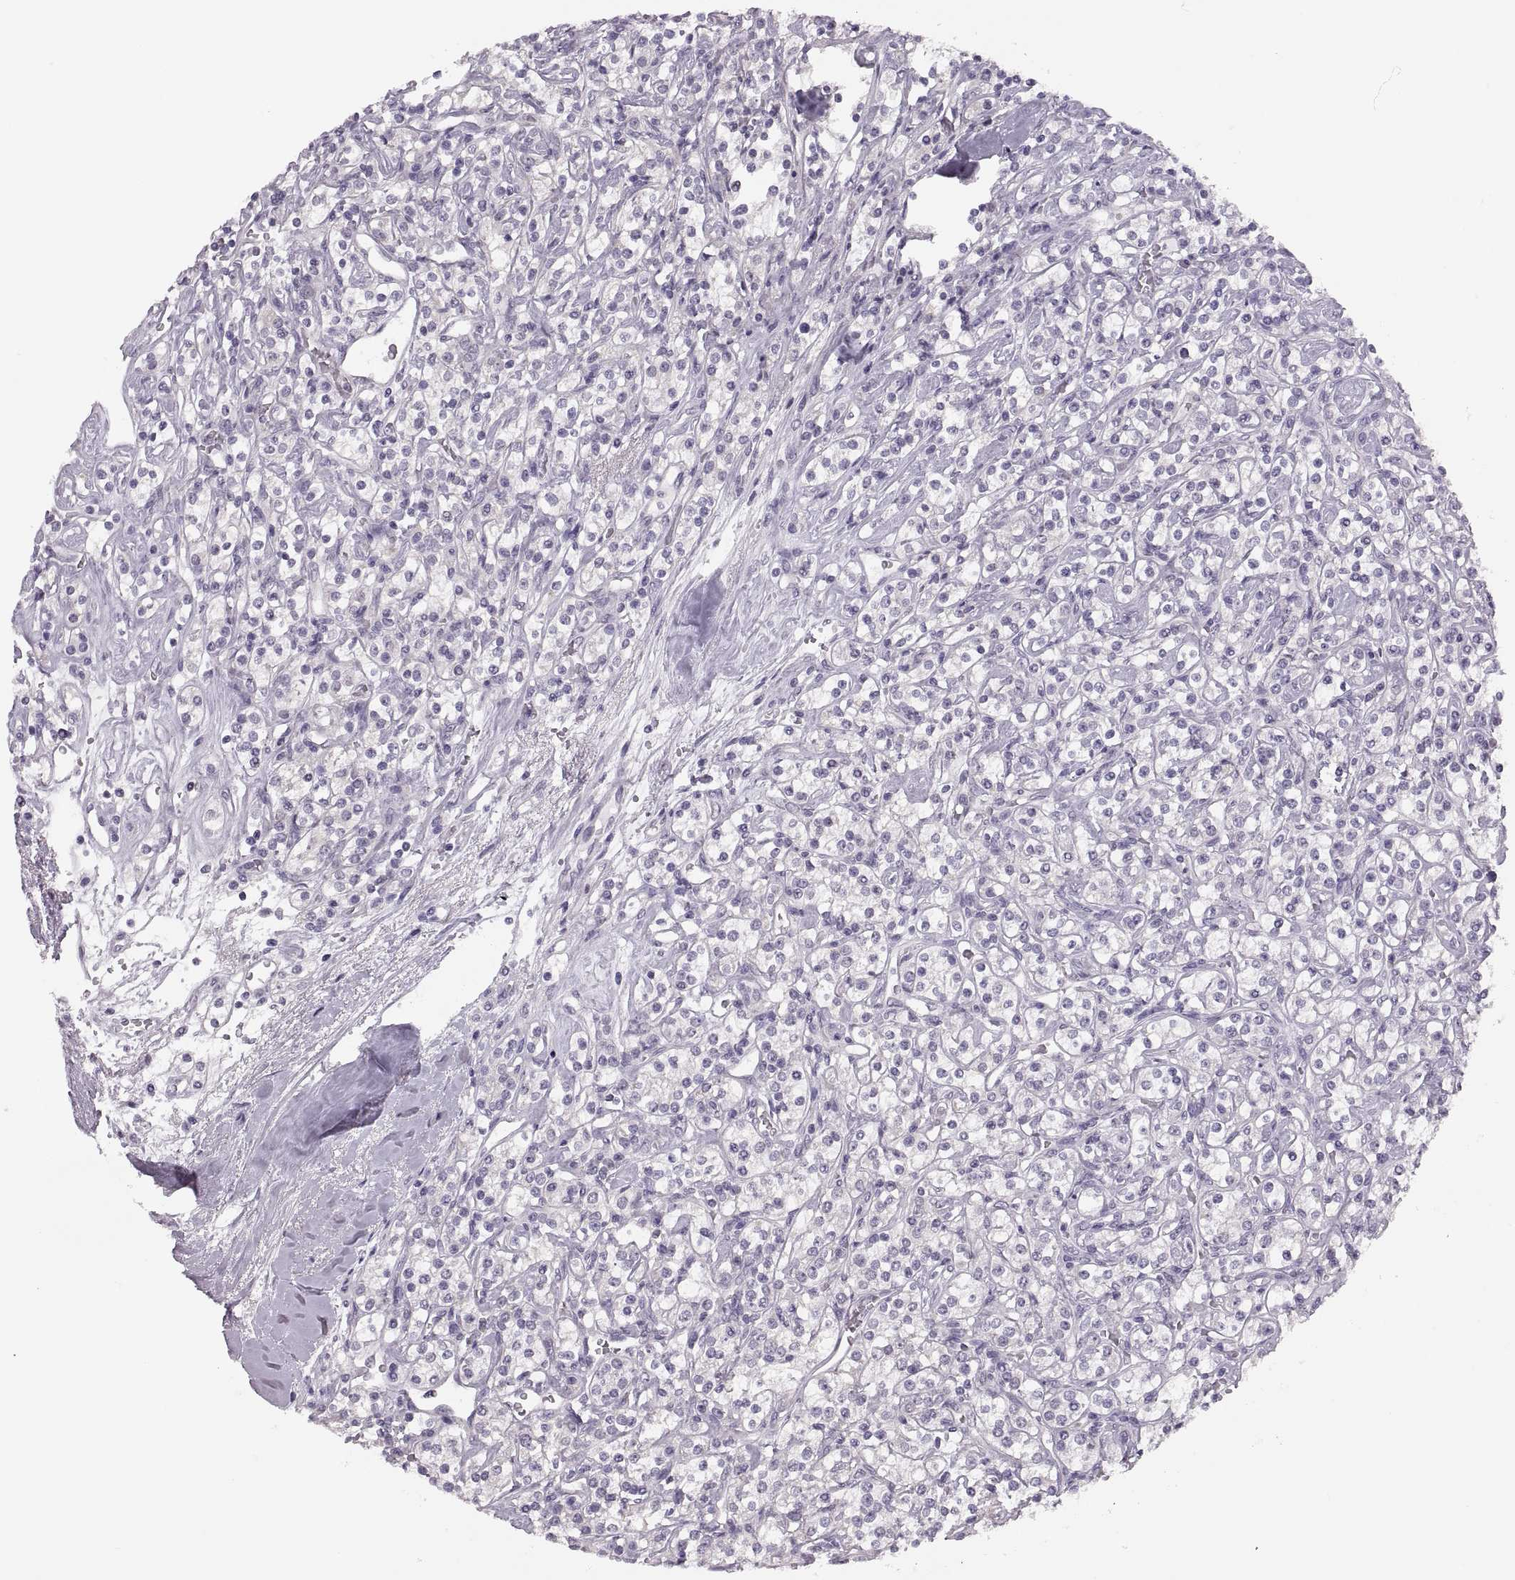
{"staining": {"intensity": "negative", "quantity": "none", "location": "none"}, "tissue": "renal cancer", "cell_type": "Tumor cells", "image_type": "cancer", "snomed": [{"axis": "morphology", "description": "Adenocarcinoma, NOS"}, {"axis": "topography", "description": "Kidney"}], "caption": "DAB immunohistochemical staining of human renal adenocarcinoma reveals no significant positivity in tumor cells. (Stains: DAB (3,3'-diaminobenzidine) IHC with hematoxylin counter stain, Microscopy: brightfield microscopy at high magnification).", "gene": "ADH6", "patient": {"sex": "male", "age": 77}}